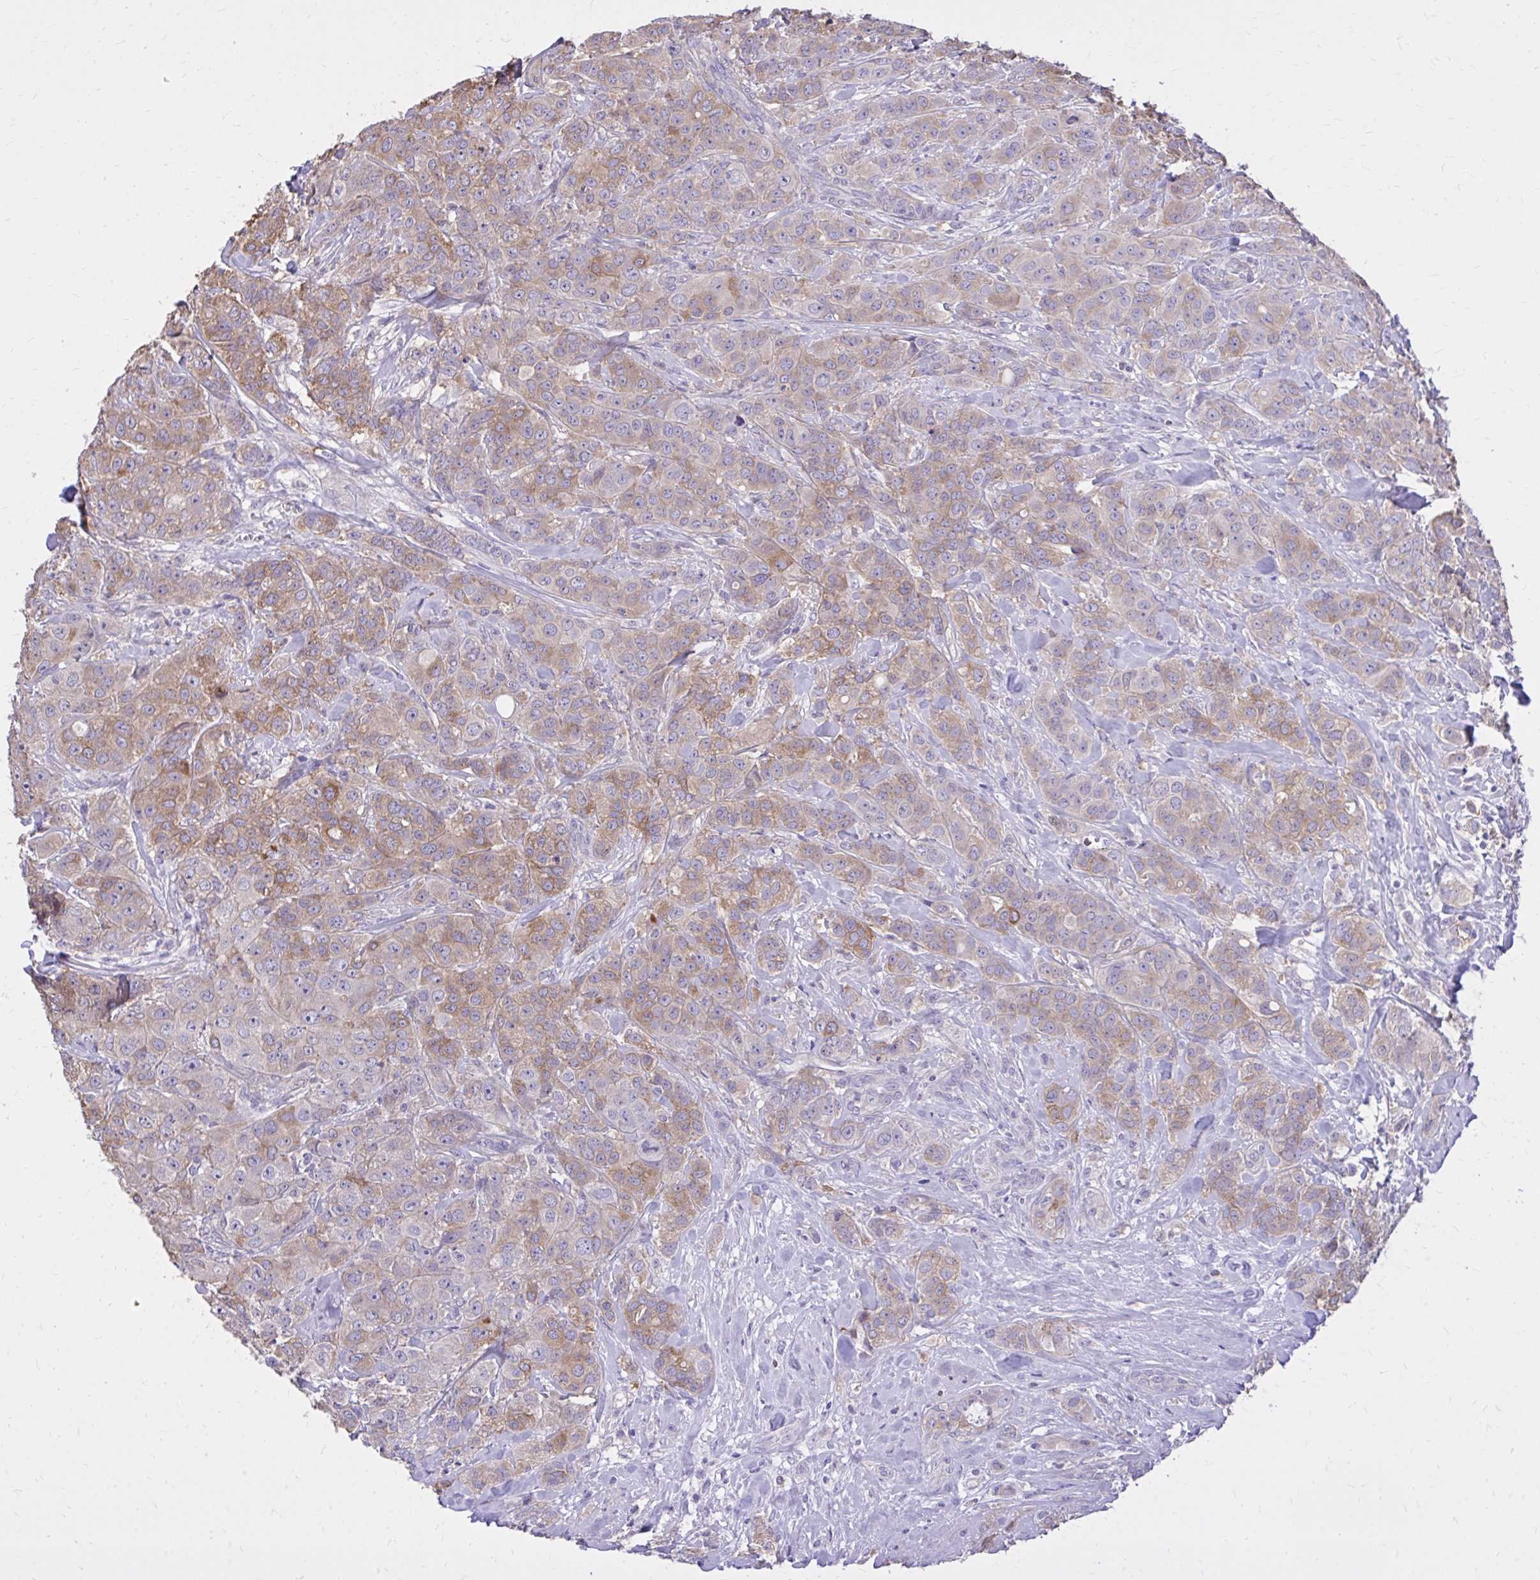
{"staining": {"intensity": "moderate", "quantity": ">75%", "location": "cytoplasmic/membranous"}, "tissue": "breast cancer", "cell_type": "Tumor cells", "image_type": "cancer", "snomed": [{"axis": "morphology", "description": "Normal tissue, NOS"}, {"axis": "morphology", "description": "Duct carcinoma"}, {"axis": "topography", "description": "Breast"}], "caption": "There is medium levels of moderate cytoplasmic/membranous positivity in tumor cells of breast intraductal carcinoma, as demonstrated by immunohistochemical staining (brown color).", "gene": "EPB41L1", "patient": {"sex": "female", "age": 43}}